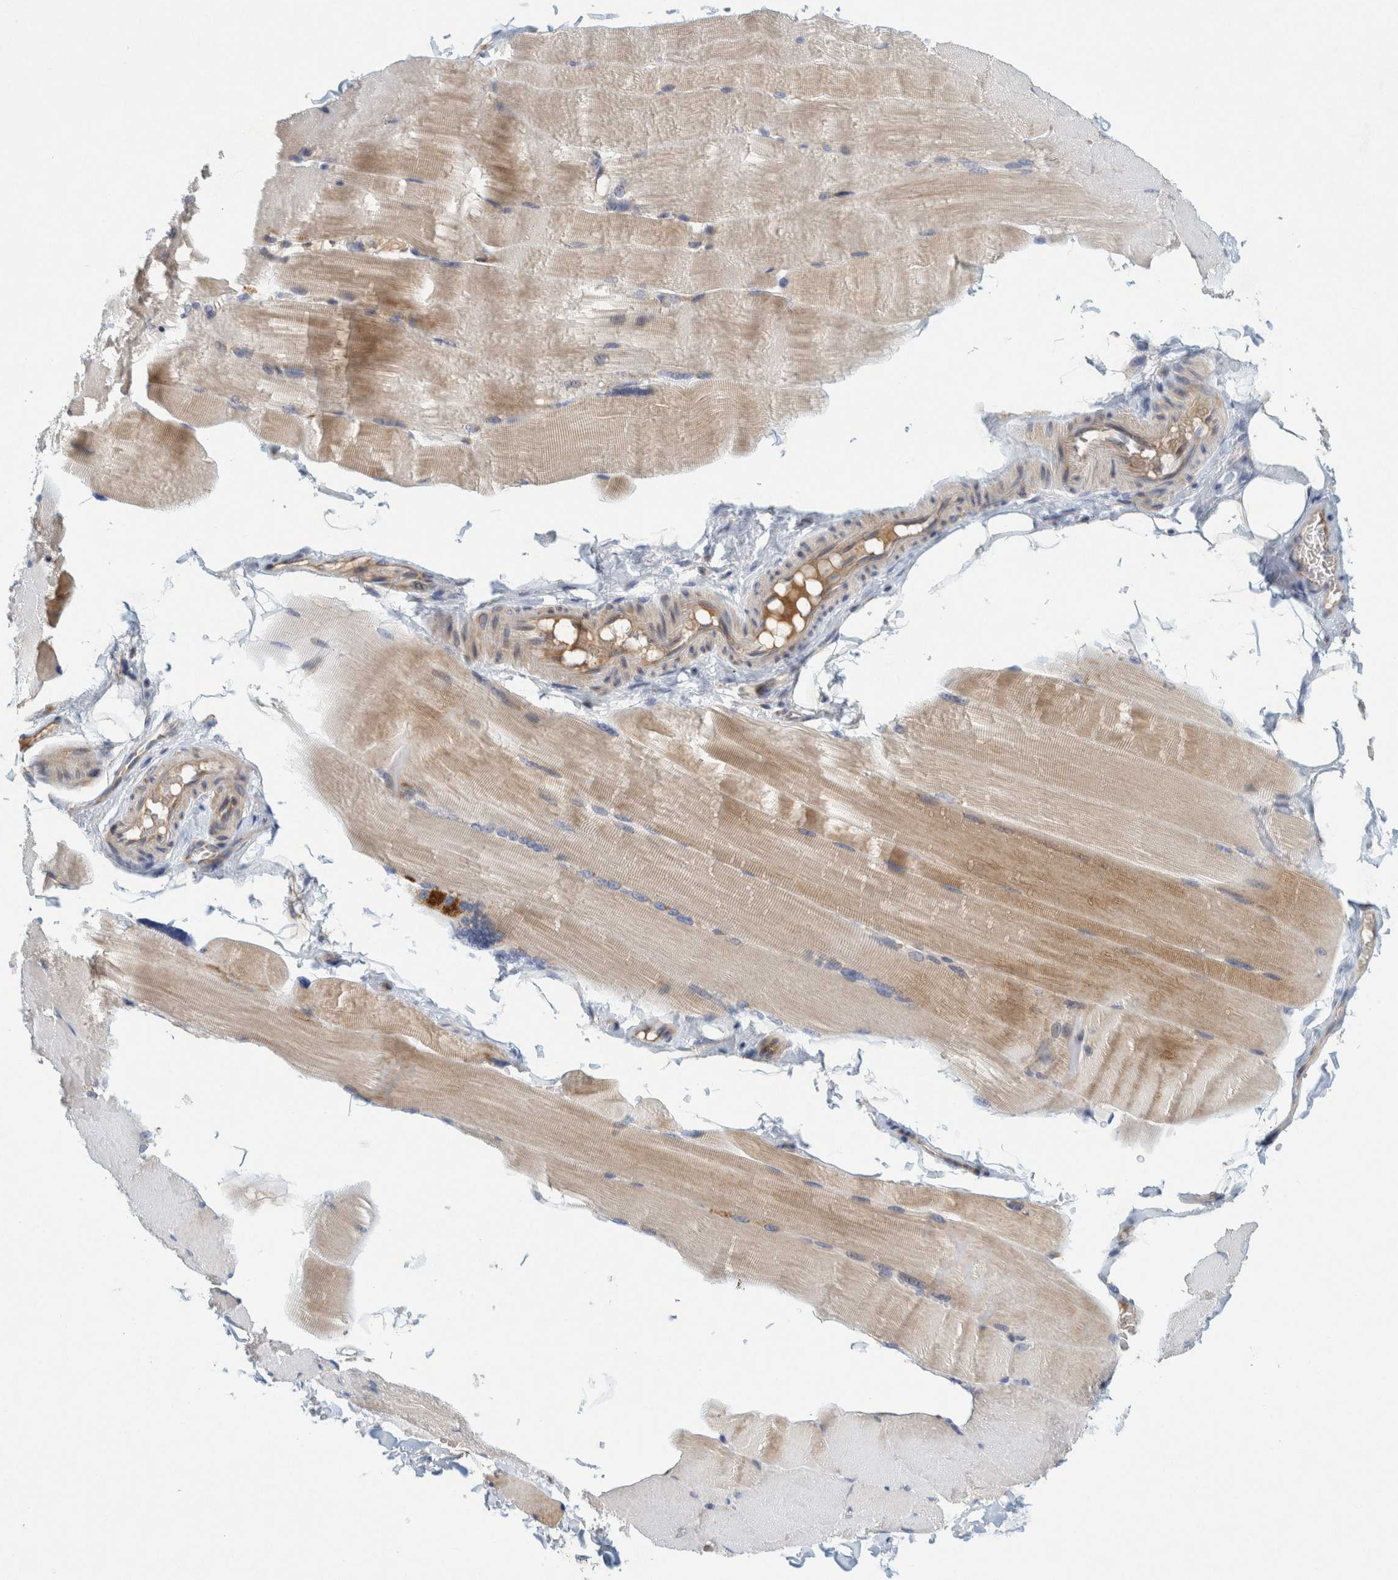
{"staining": {"intensity": "weak", "quantity": ">75%", "location": "cytoplasmic/membranous"}, "tissue": "skeletal muscle", "cell_type": "Myocytes", "image_type": "normal", "snomed": [{"axis": "morphology", "description": "Normal tissue, NOS"}, {"axis": "topography", "description": "Skin"}, {"axis": "topography", "description": "Skeletal muscle"}], "caption": "Immunohistochemical staining of unremarkable human skeletal muscle exhibits >75% levels of weak cytoplasmic/membranous protein expression in approximately >75% of myocytes.", "gene": "ZNF324B", "patient": {"sex": "male", "age": 83}}